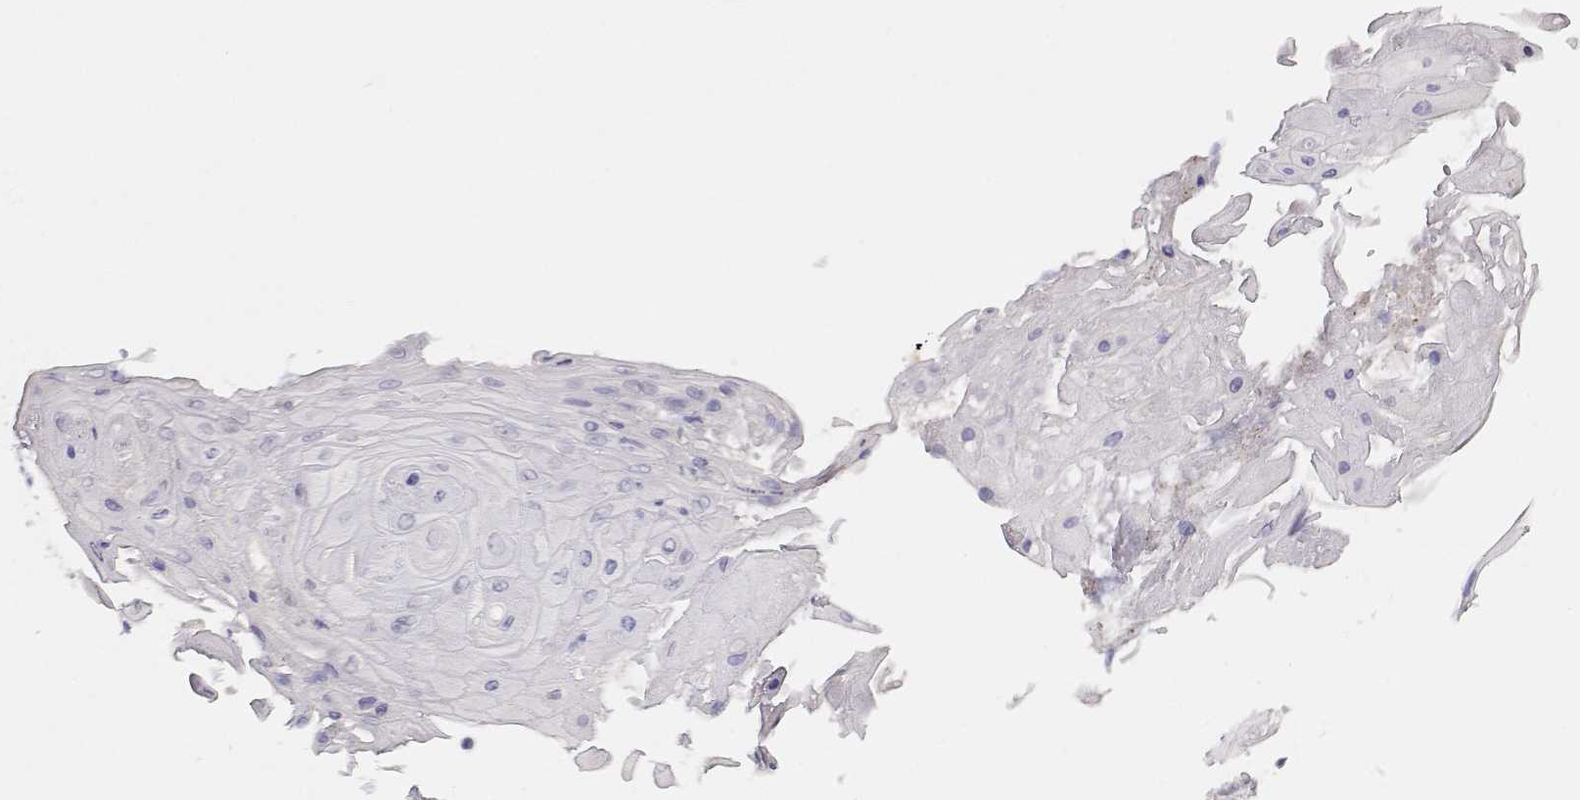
{"staining": {"intensity": "negative", "quantity": "none", "location": "none"}, "tissue": "skin cancer", "cell_type": "Tumor cells", "image_type": "cancer", "snomed": [{"axis": "morphology", "description": "Squamous cell carcinoma, NOS"}, {"axis": "topography", "description": "Skin"}], "caption": "Immunohistochemistry (IHC) image of skin cancer (squamous cell carcinoma) stained for a protein (brown), which exhibits no staining in tumor cells.", "gene": "GPR174", "patient": {"sex": "male", "age": 62}}